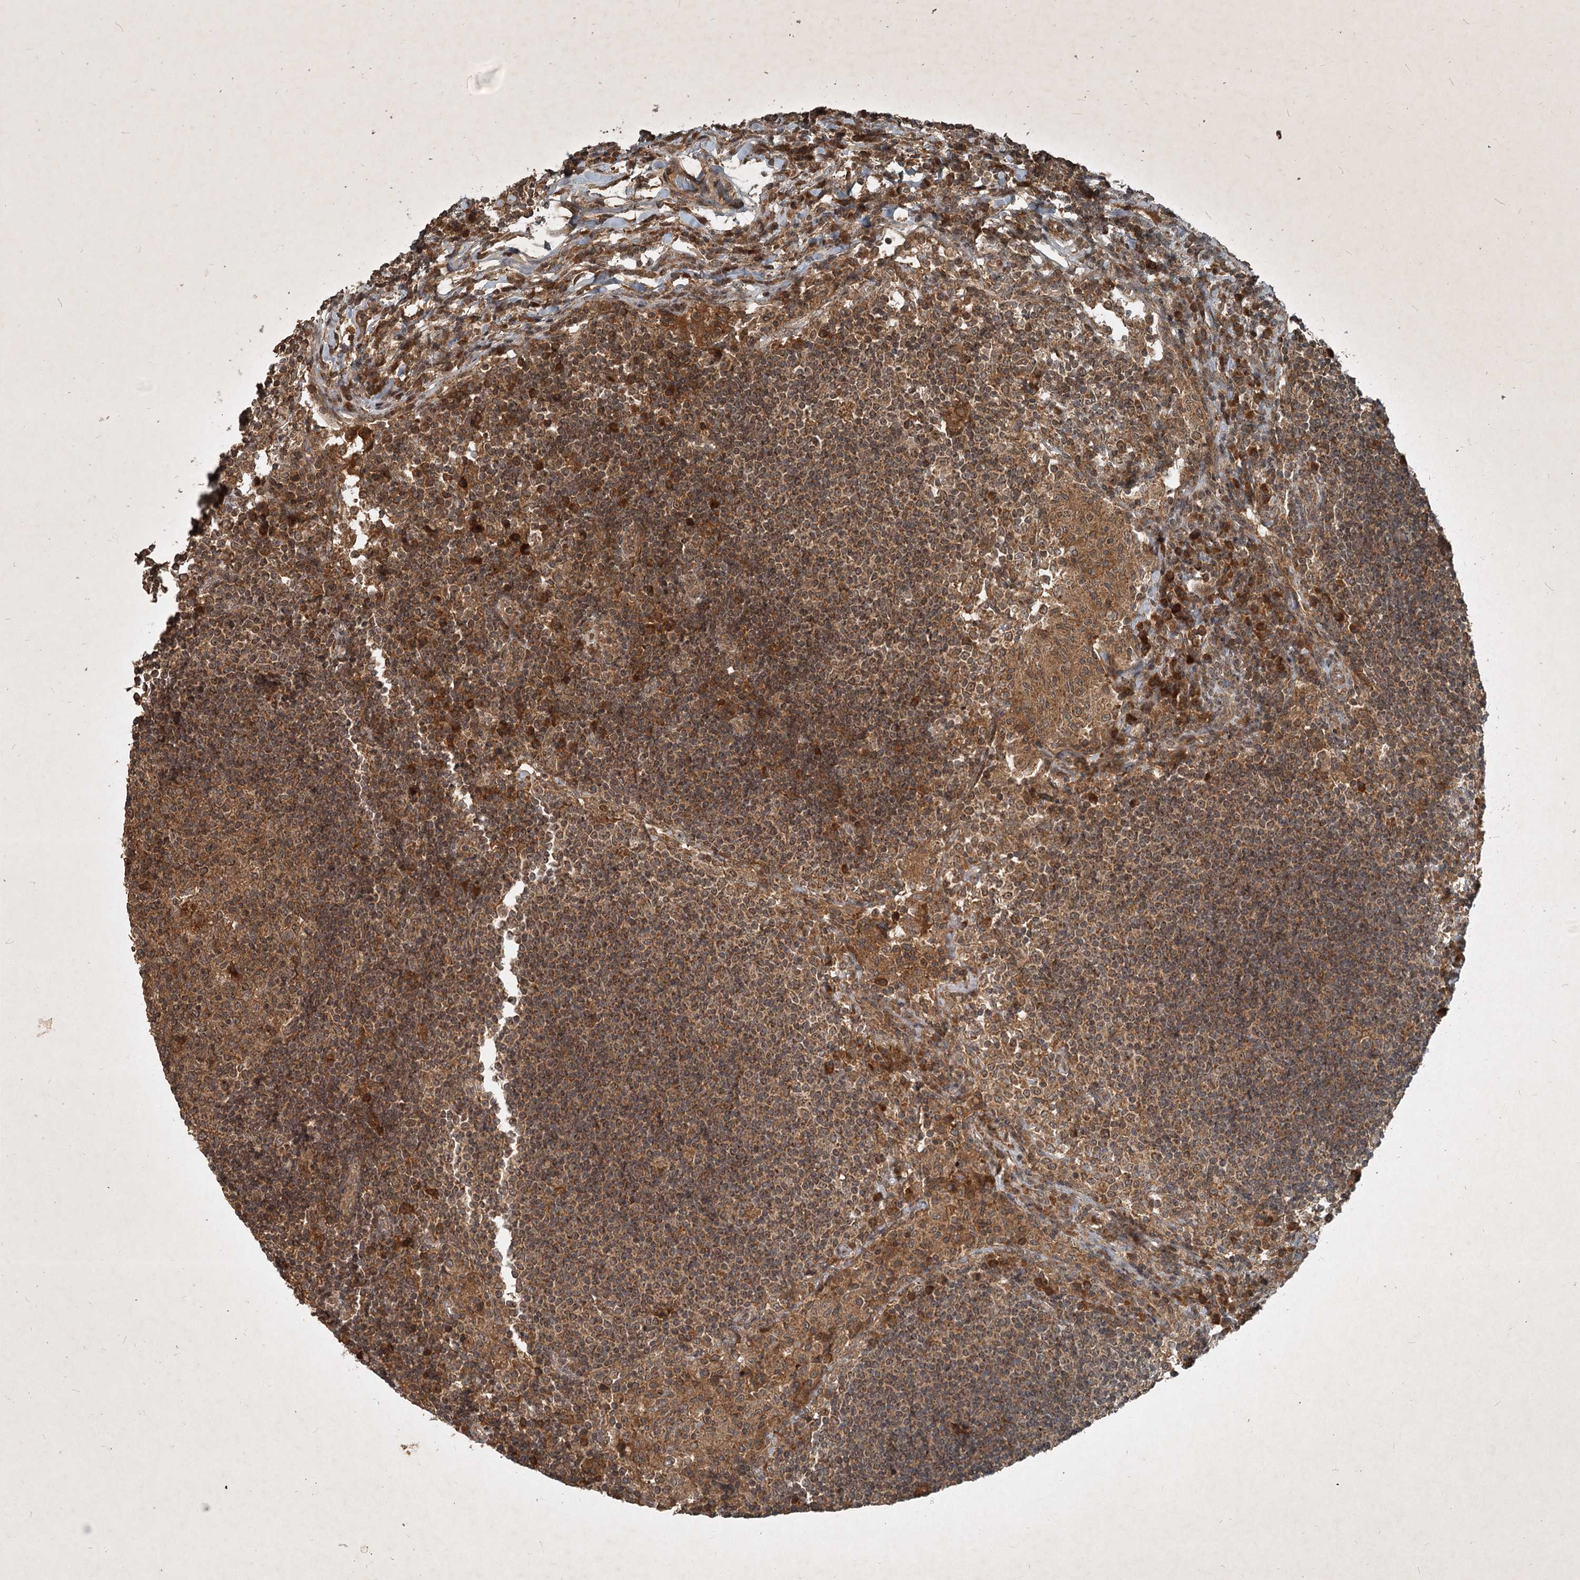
{"staining": {"intensity": "moderate", "quantity": "25%-75%", "location": "cytoplasmic/membranous"}, "tissue": "lymph node", "cell_type": "Germinal center cells", "image_type": "normal", "snomed": [{"axis": "morphology", "description": "Normal tissue, NOS"}, {"axis": "topography", "description": "Lymph node"}], "caption": "Moderate cytoplasmic/membranous protein positivity is identified in approximately 25%-75% of germinal center cells in lymph node.", "gene": "UNC93A", "patient": {"sex": "female", "age": 53}}